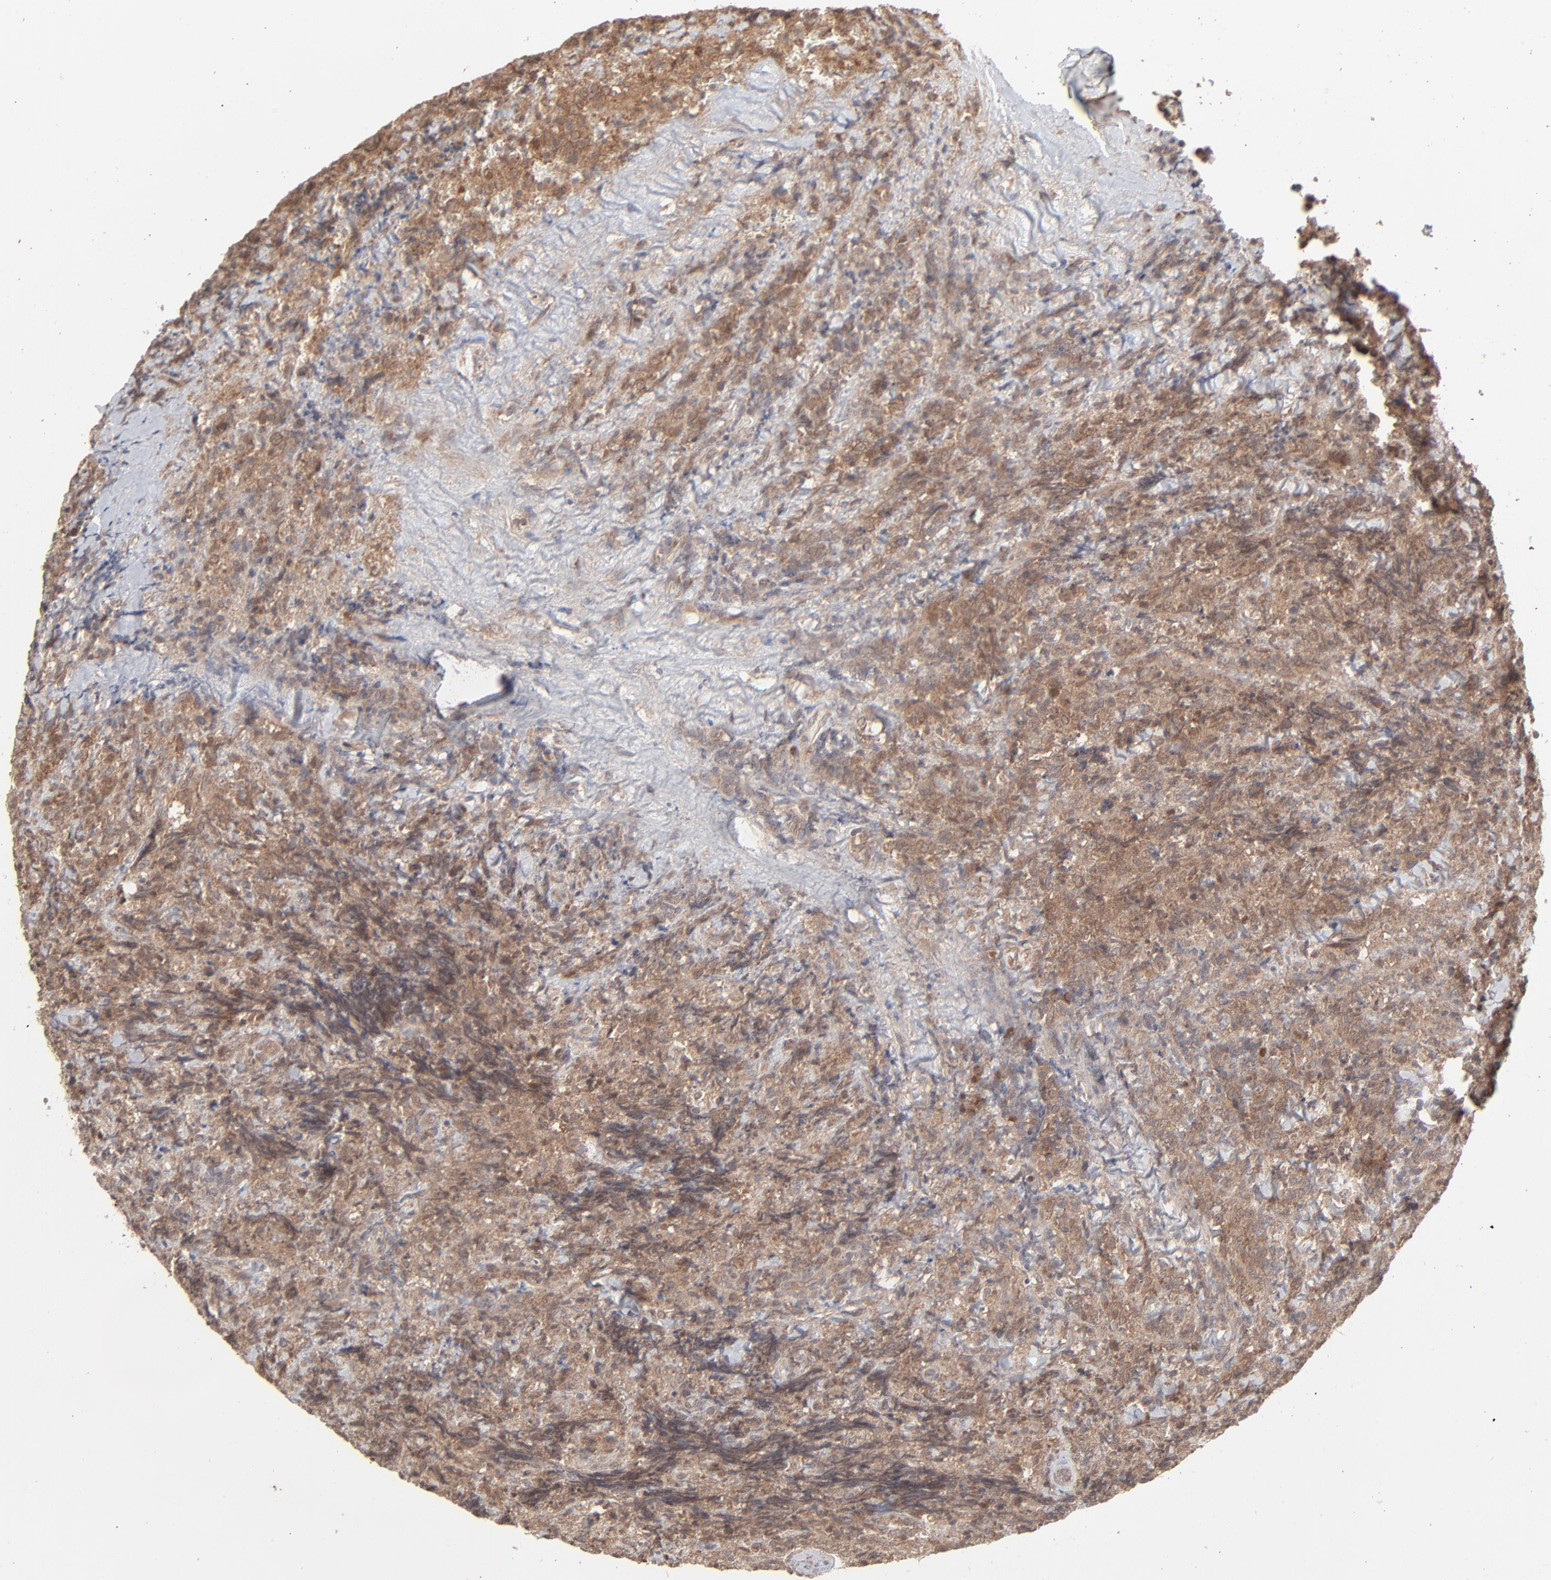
{"staining": {"intensity": "moderate", "quantity": ">75%", "location": "cytoplasmic/membranous"}, "tissue": "lymphoma", "cell_type": "Tumor cells", "image_type": "cancer", "snomed": [{"axis": "morphology", "description": "Malignant lymphoma, non-Hodgkin's type, High grade"}, {"axis": "topography", "description": "Tonsil"}], "caption": "Immunohistochemistry (IHC) (DAB (3,3'-diaminobenzidine)) staining of lymphoma reveals moderate cytoplasmic/membranous protein positivity in approximately >75% of tumor cells.", "gene": "SCFD1", "patient": {"sex": "female", "age": 36}}